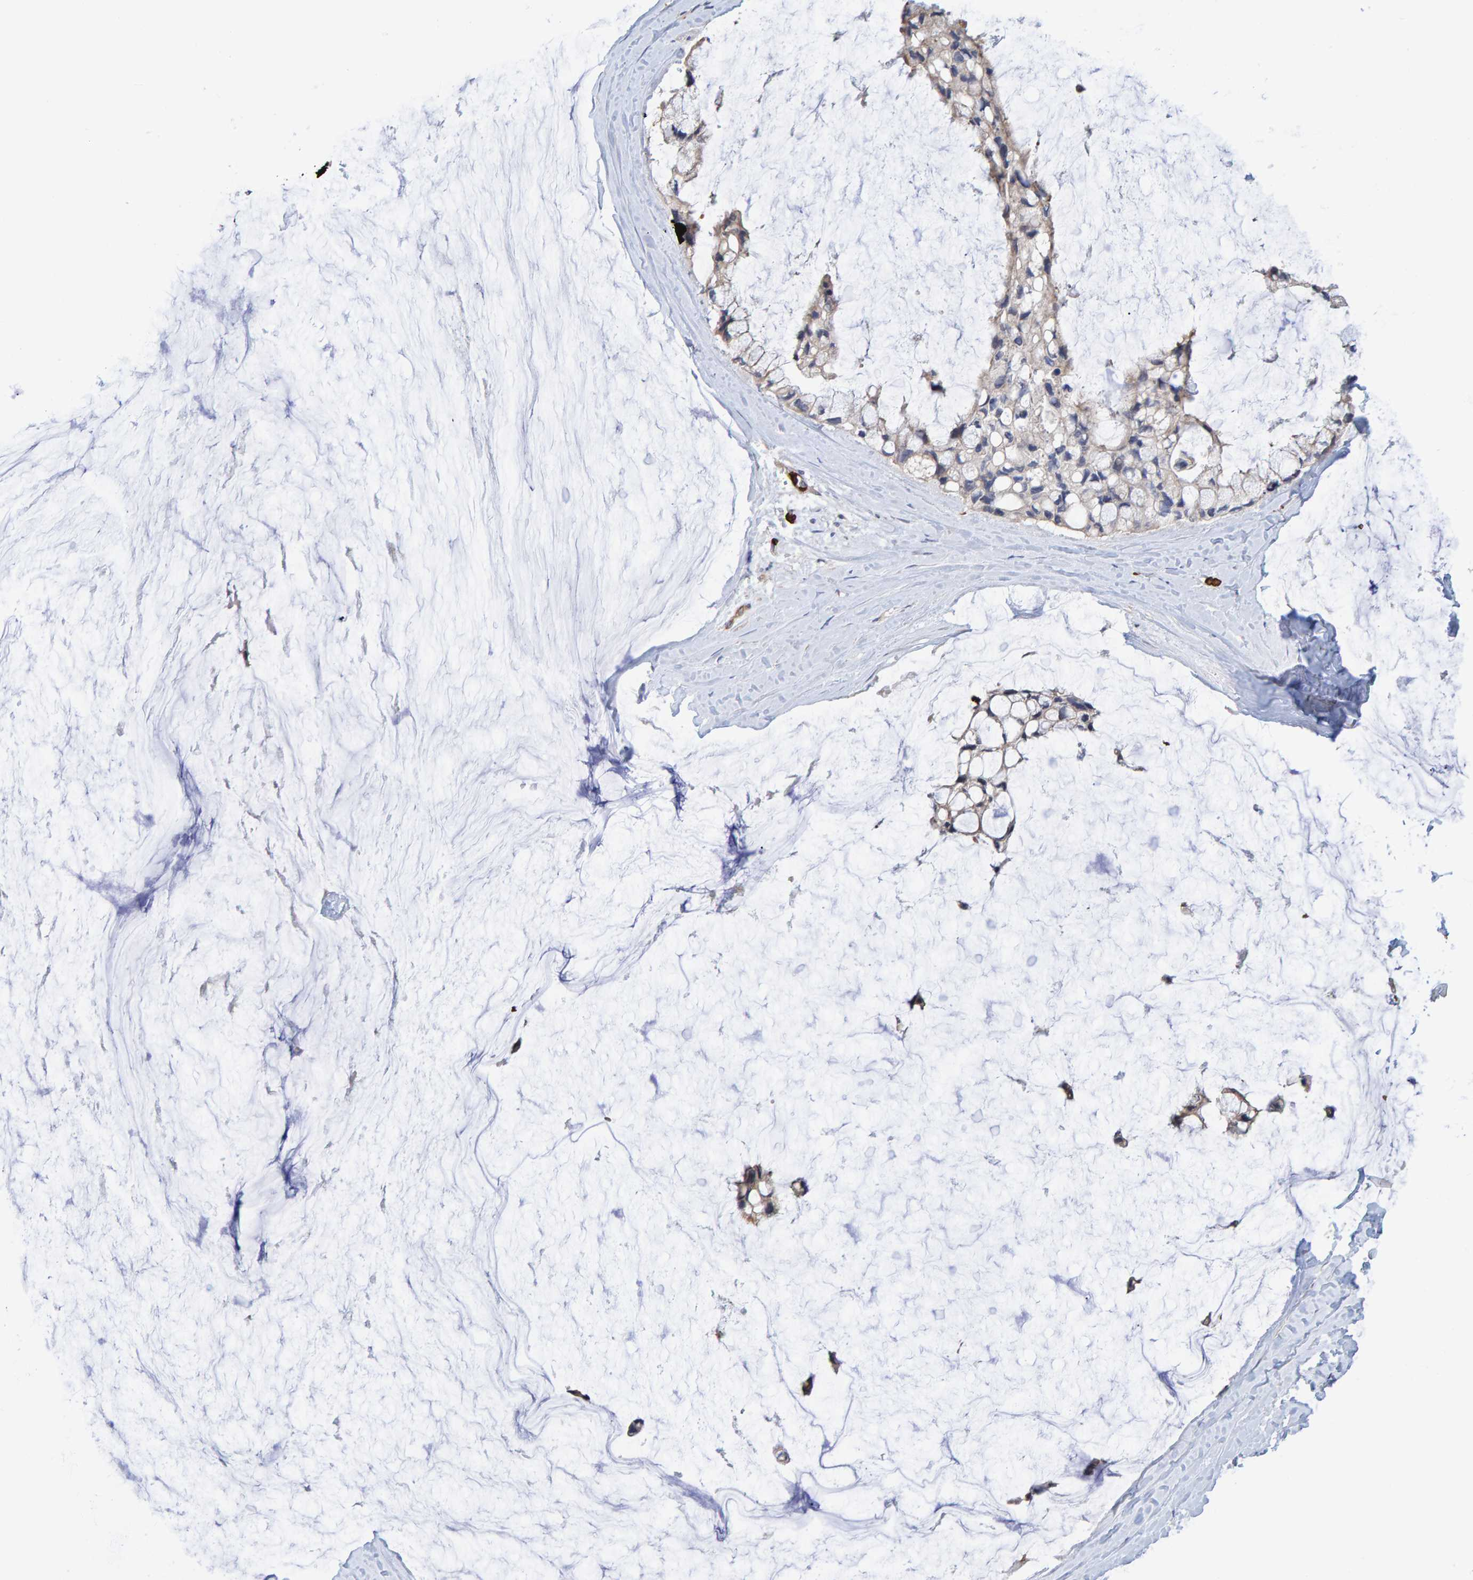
{"staining": {"intensity": "weak", "quantity": ">75%", "location": "cytoplasmic/membranous"}, "tissue": "ovarian cancer", "cell_type": "Tumor cells", "image_type": "cancer", "snomed": [{"axis": "morphology", "description": "Cystadenocarcinoma, mucinous, NOS"}, {"axis": "topography", "description": "Ovary"}], "caption": "Weak cytoplasmic/membranous protein positivity is appreciated in approximately >75% of tumor cells in mucinous cystadenocarcinoma (ovarian).", "gene": "VPS9D1", "patient": {"sex": "female", "age": 39}}